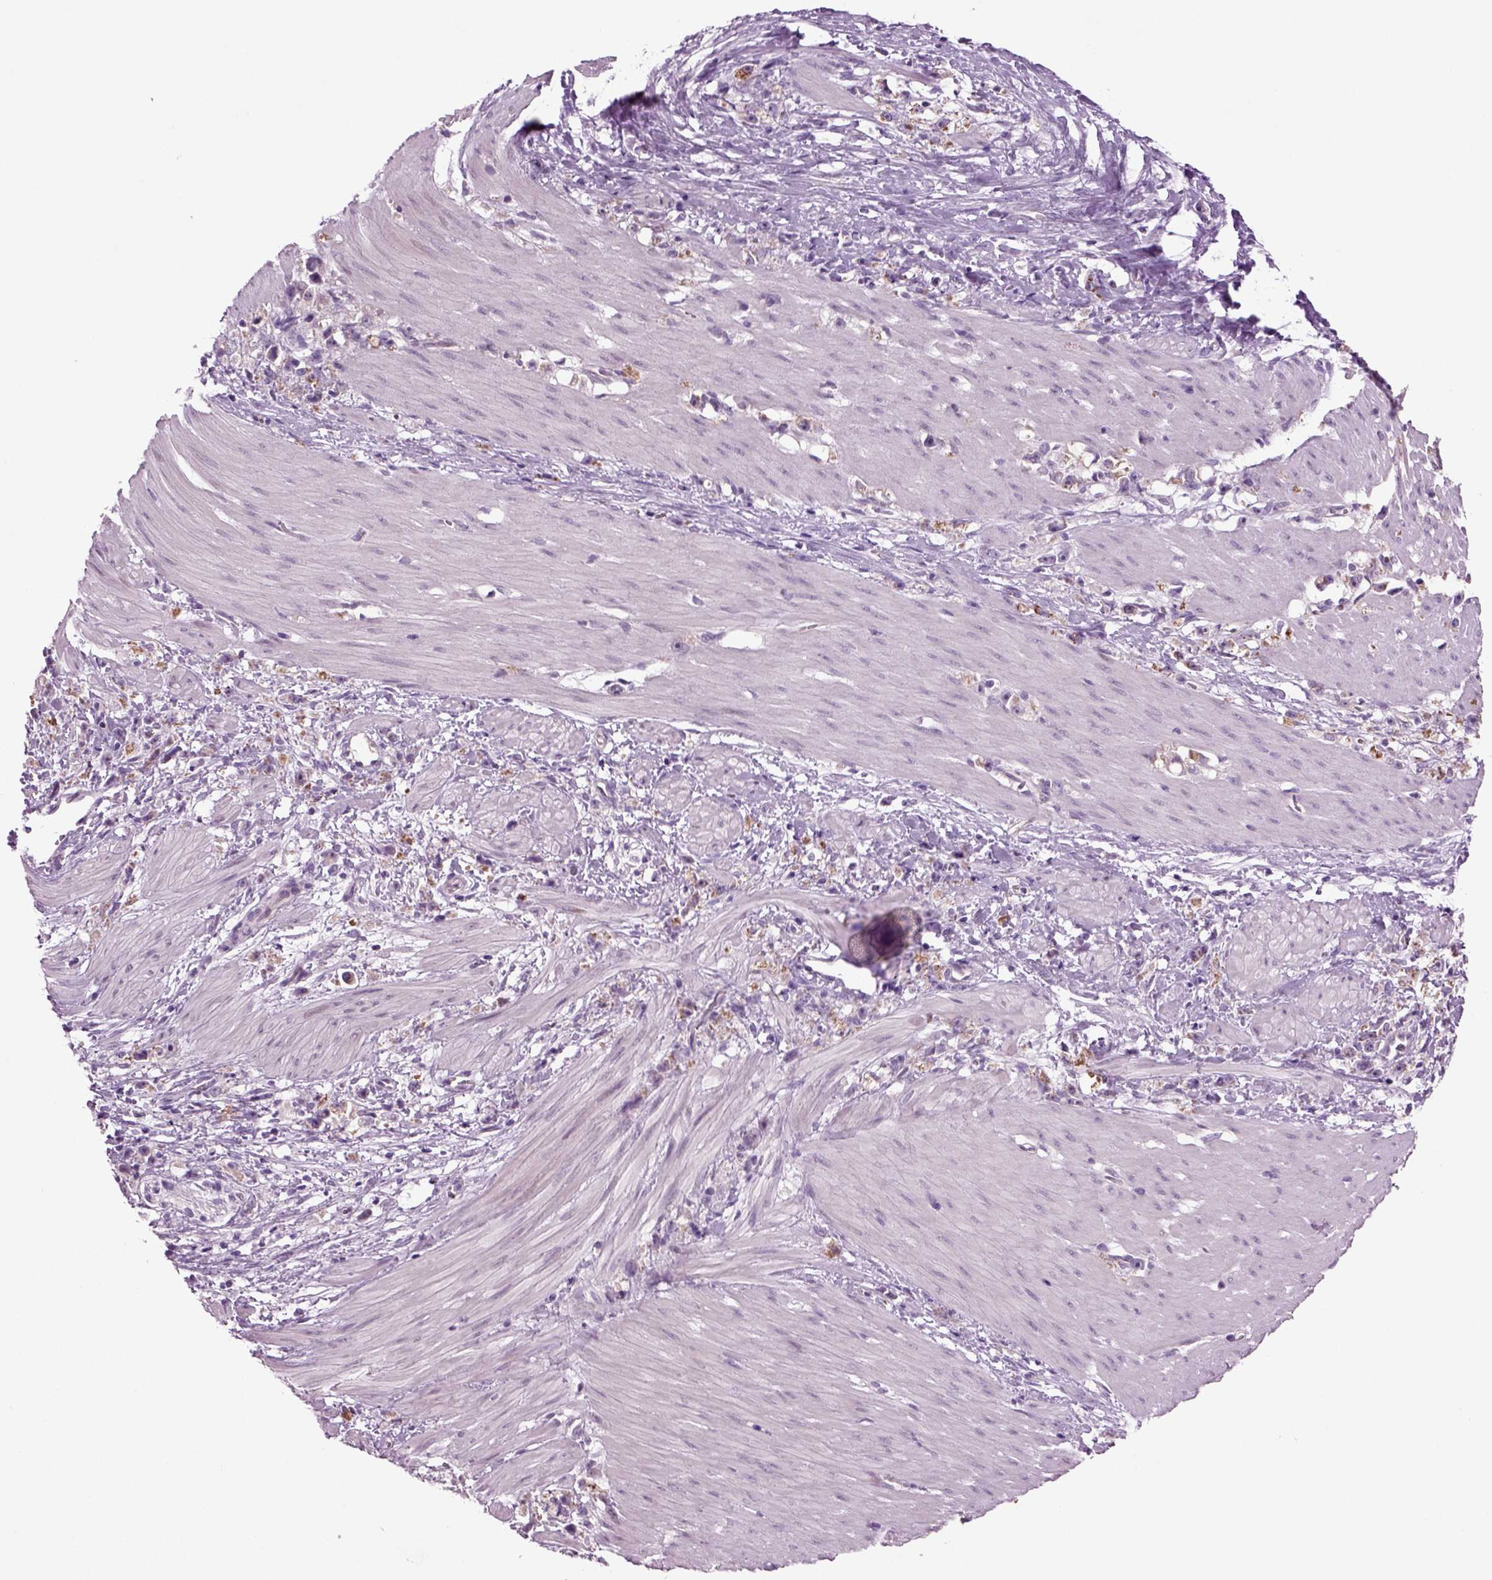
{"staining": {"intensity": "moderate", "quantity": ">75%", "location": "cytoplasmic/membranous"}, "tissue": "stomach cancer", "cell_type": "Tumor cells", "image_type": "cancer", "snomed": [{"axis": "morphology", "description": "Adenocarcinoma, NOS"}, {"axis": "topography", "description": "Stomach"}], "caption": "Immunohistochemical staining of adenocarcinoma (stomach) reveals medium levels of moderate cytoplasmic/membranous expression in about >75% of tumor cells. (brown staining indicates protein expression, while blue staining denotes nuclei).", "gene": "COL9A2", "patient": {"sex": "female", "age": 59}}